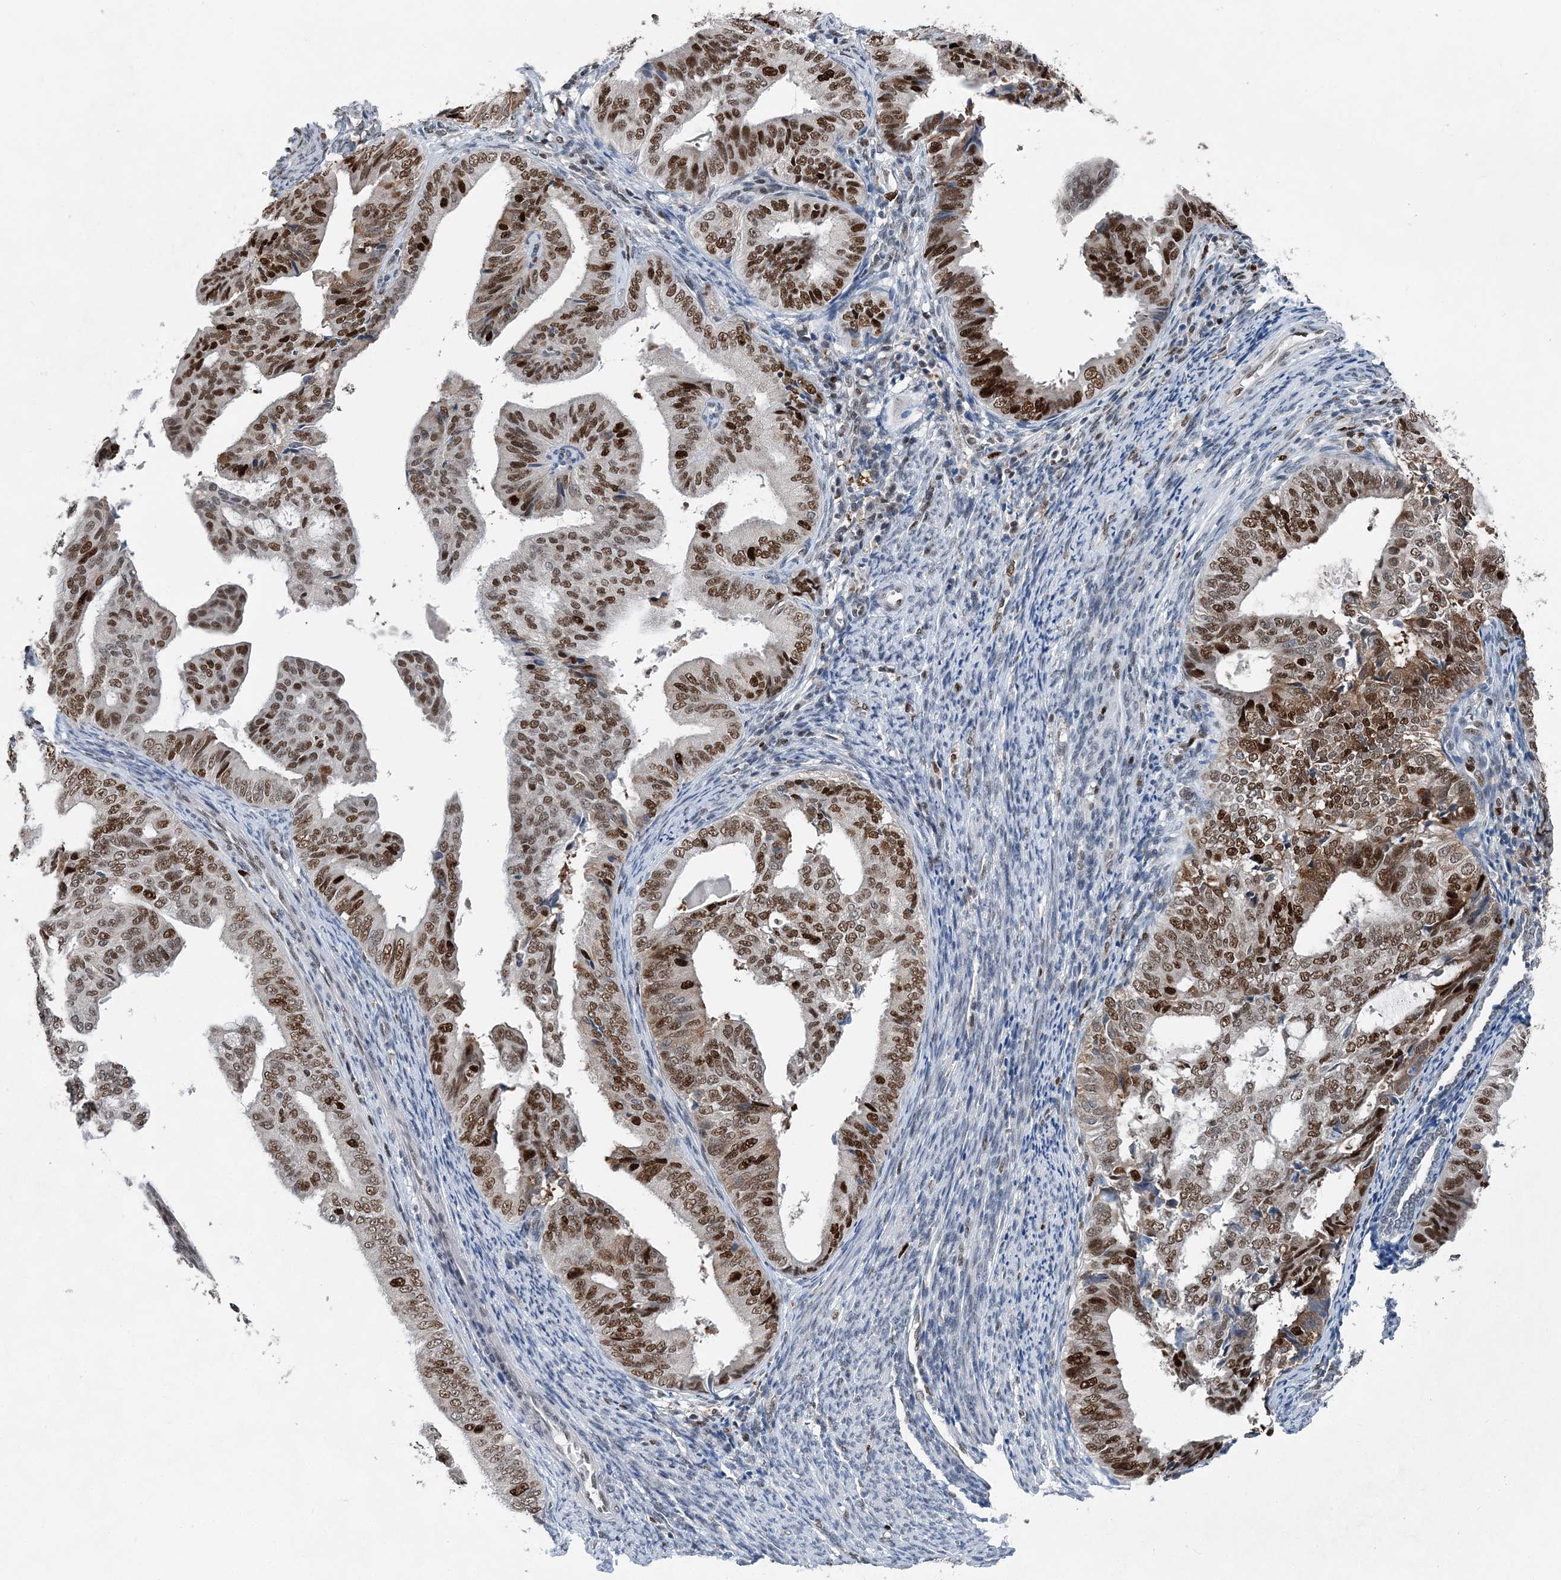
{"staining": {"intensity": "strong", "quantity": "25%-75%", "location": "nuclear"}, "tissue": "endometrial cancer", "cell_type": "Tumor cells", "image_type": "cancer", "snomed": [{"axis": "morphology", "description": "Adenocarcinoma, NOS"}, {"axis": "topography", "description": "Endometrium"}], "caption": "Immunohistochemical staining of human endometrial cancer demonstrates strong nuclear protein positivity in about 25%-75% of tumor cells. (Brightfield microscopy of DAB IHC at high magnification).", "gene": "HAT1", "patient": {"sex": "female", "age": 58}}